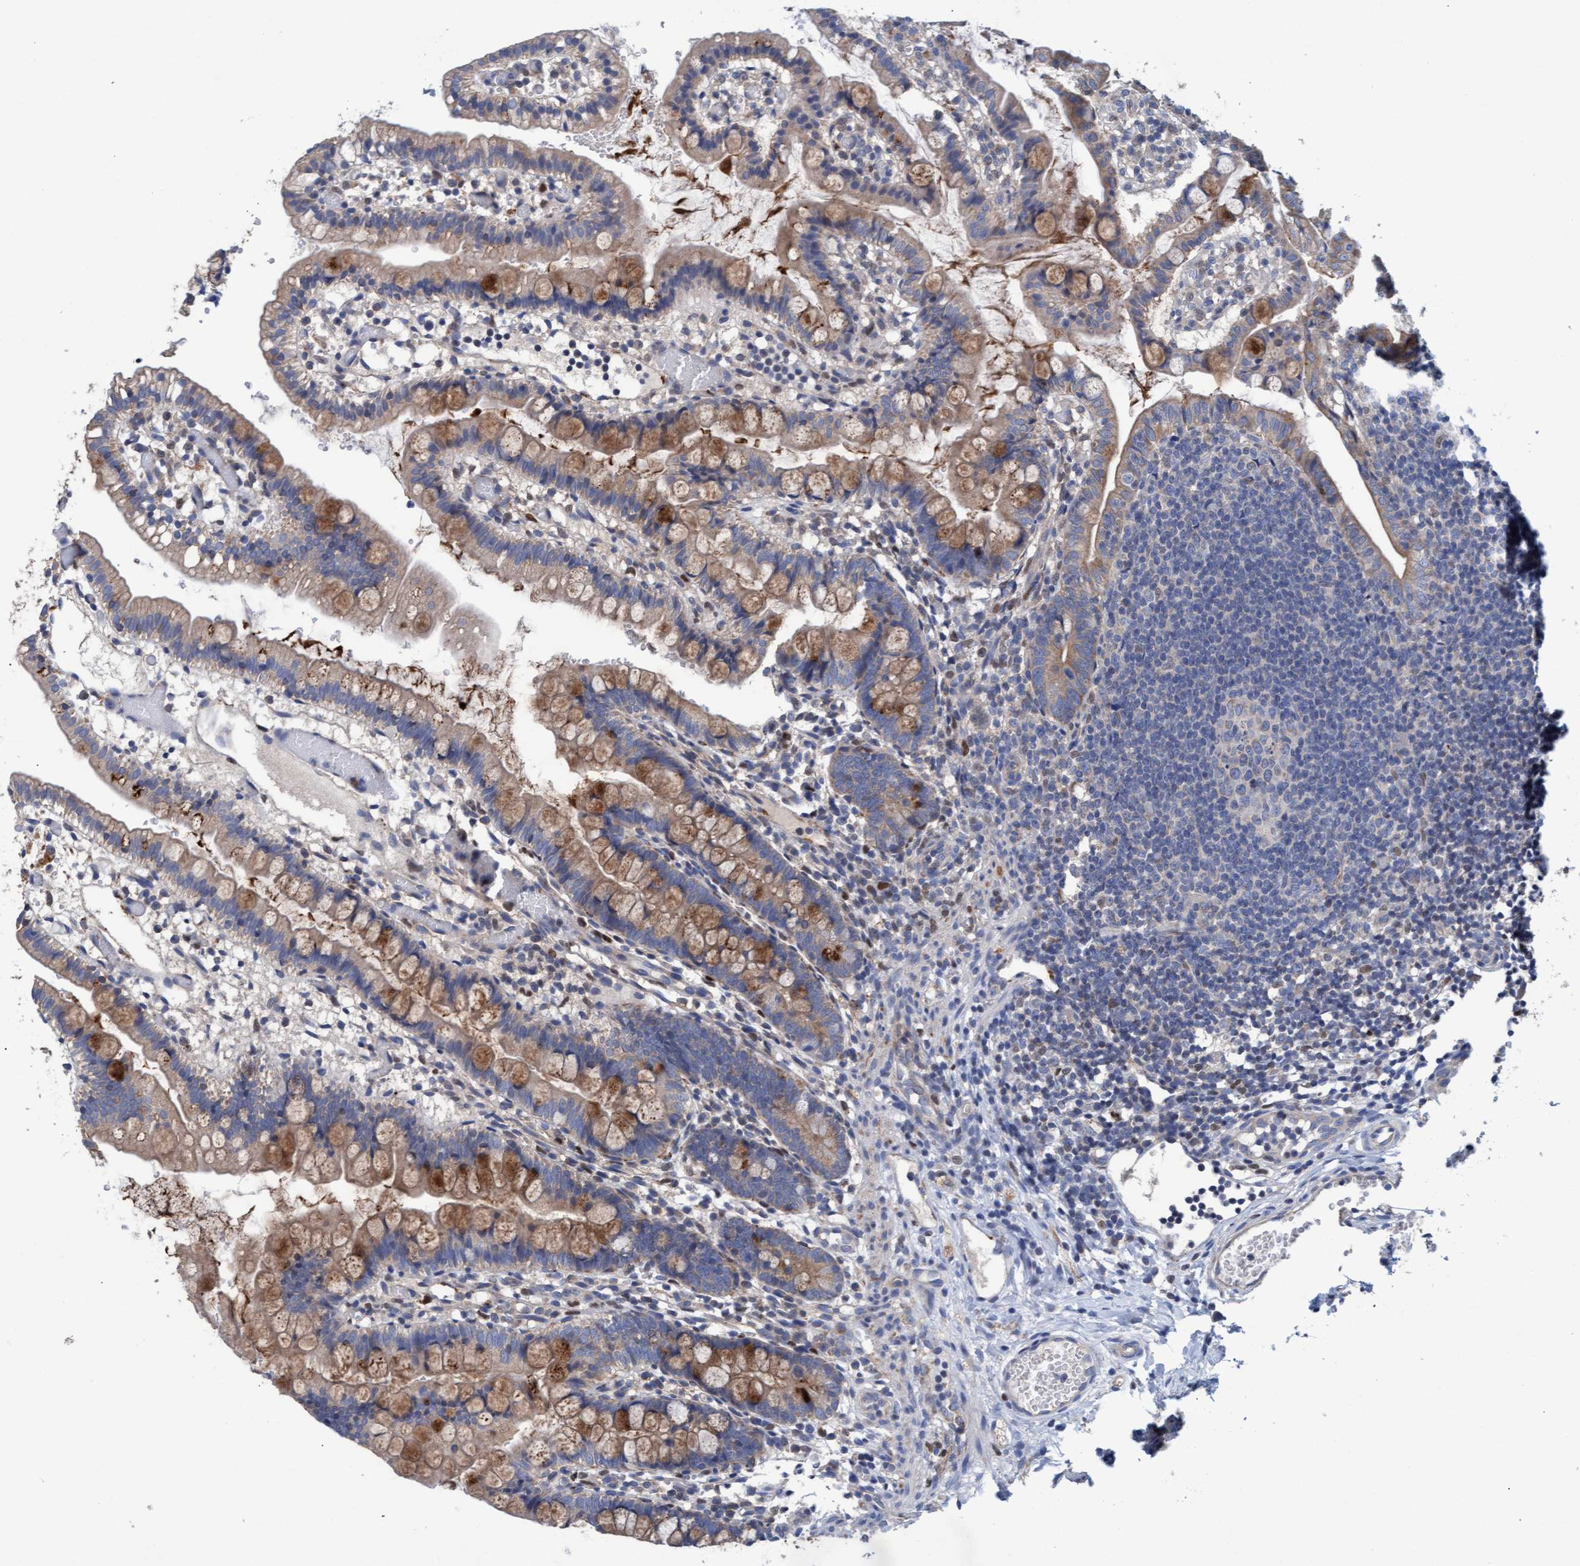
{"staining": {"intensity": "moderate", "quantity": ">75%", "location": "cytoplasmic/membranous"}, "tissue": "small intestine", "cell_type": "Glandular cells", "image_type": "normal", "snomed": [{"axis": "morphology", "description": "Normal tissue, NOS"}, {"axis": "morphology", "description": "Developmental malformation"}, {"axis": "topography", "description": "Small intestine"}], "caption": "Small intestine stained for a protein (brown) shows moderate cytoplasmic/membranous positive expression in about >75% of glandular cells.", "gene": "MRPL38", "patient": {"sex": "male"}}